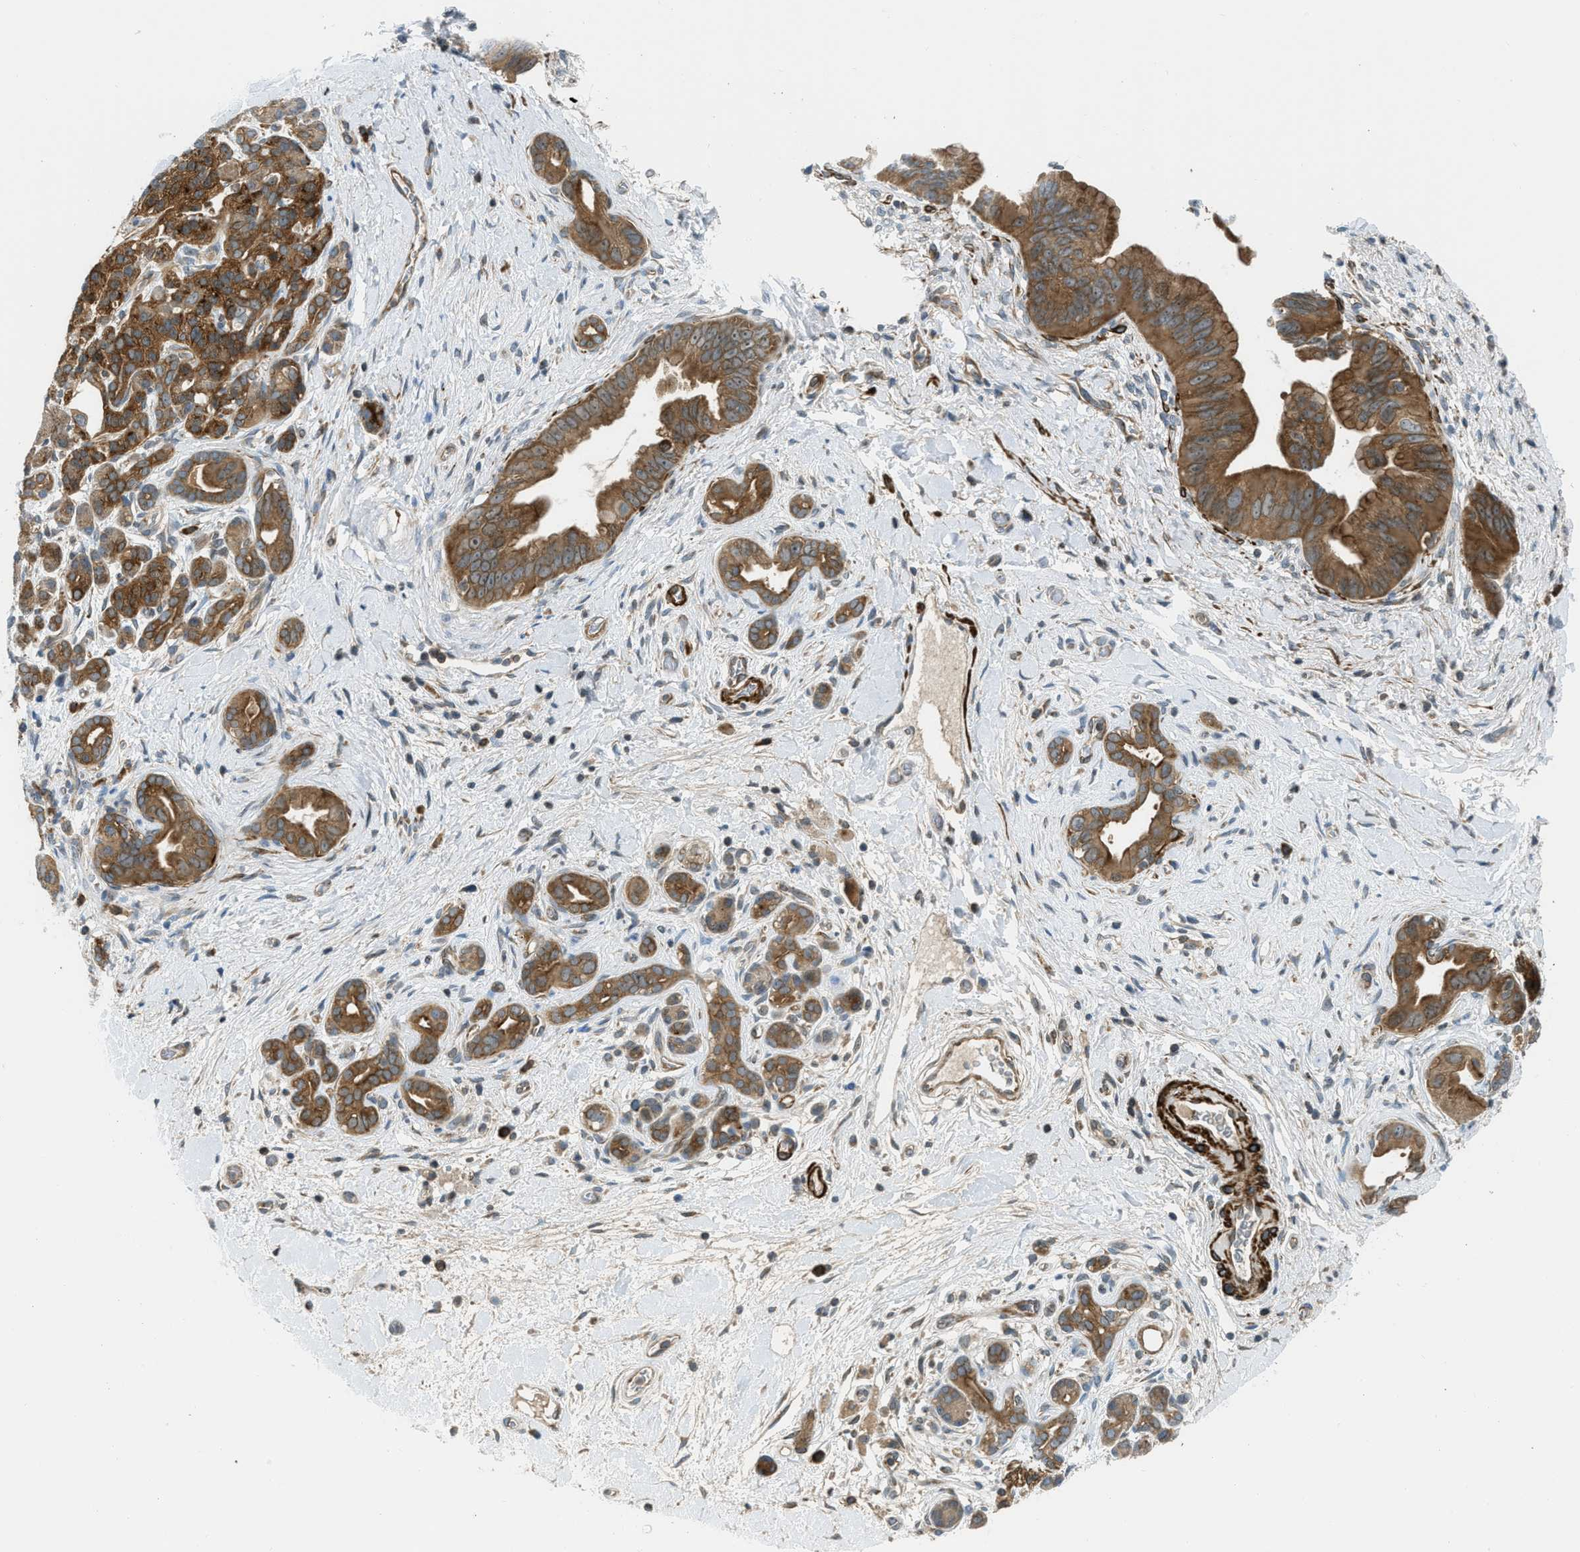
{"staining": {"intensity": "moderate", "quantity": ">75%", "location": "cytoplasmic/membranous"}, "tissue": "pancreatic cancer", "cell_type": "Tumor cells", "image_type": "cancer", "snomed": [{"axis": "morphology", "description": "Adenocarcinoma, NOS"}, {"axis": "topography", "description": "Pancreas"}], "caption": "A micrograph of pancreatic cancer stained for a protein shows moderate cytoplasmic/membranous brown staining in tumor cells. The staining is performed using DAB (3,3'-diaminobenzidine) brown chromogen to label protein expression. The nuclei are counter-stained blue using hematoxylin.", "gene": "SESN2", "patient": {"sex": "male", "age": 55}}